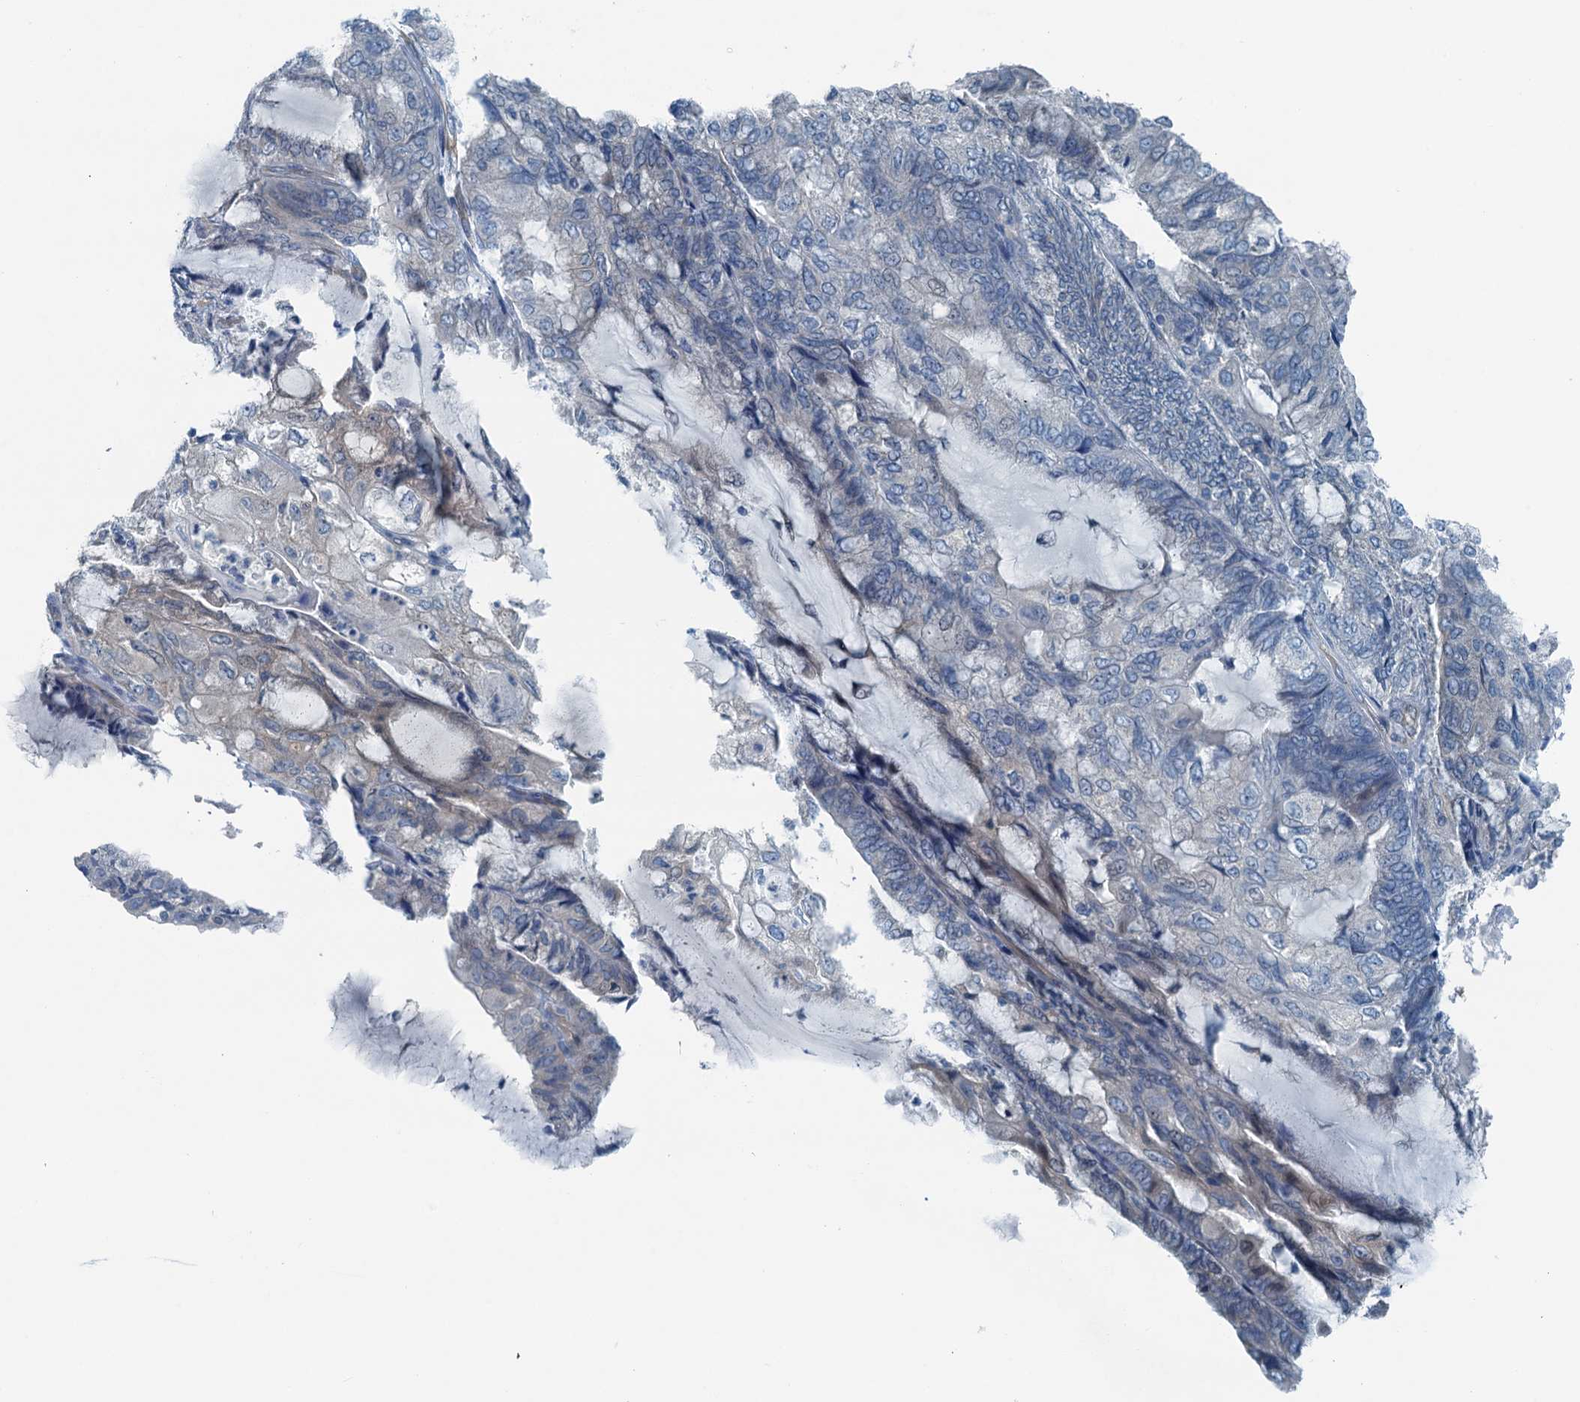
{"staining": {"intensity": "negative", "quantity": "none", "location": "none"}, "tissue": "endometrial cancer", "cell_type": "Tumor cells", "image_type": "cancer", "snomed": [{"axis": "morphology", "description": "Adenocarcinoma, NOS"}, {"axis": "topography", "description": "Endometrium"}], "caption": "Immunohistochemical staining of human endometrial adenocarcinoma reveals no significant positivity in tumor cells.", "gene": "GFOD2", "patient": {"sex": "female", "age": 81}}